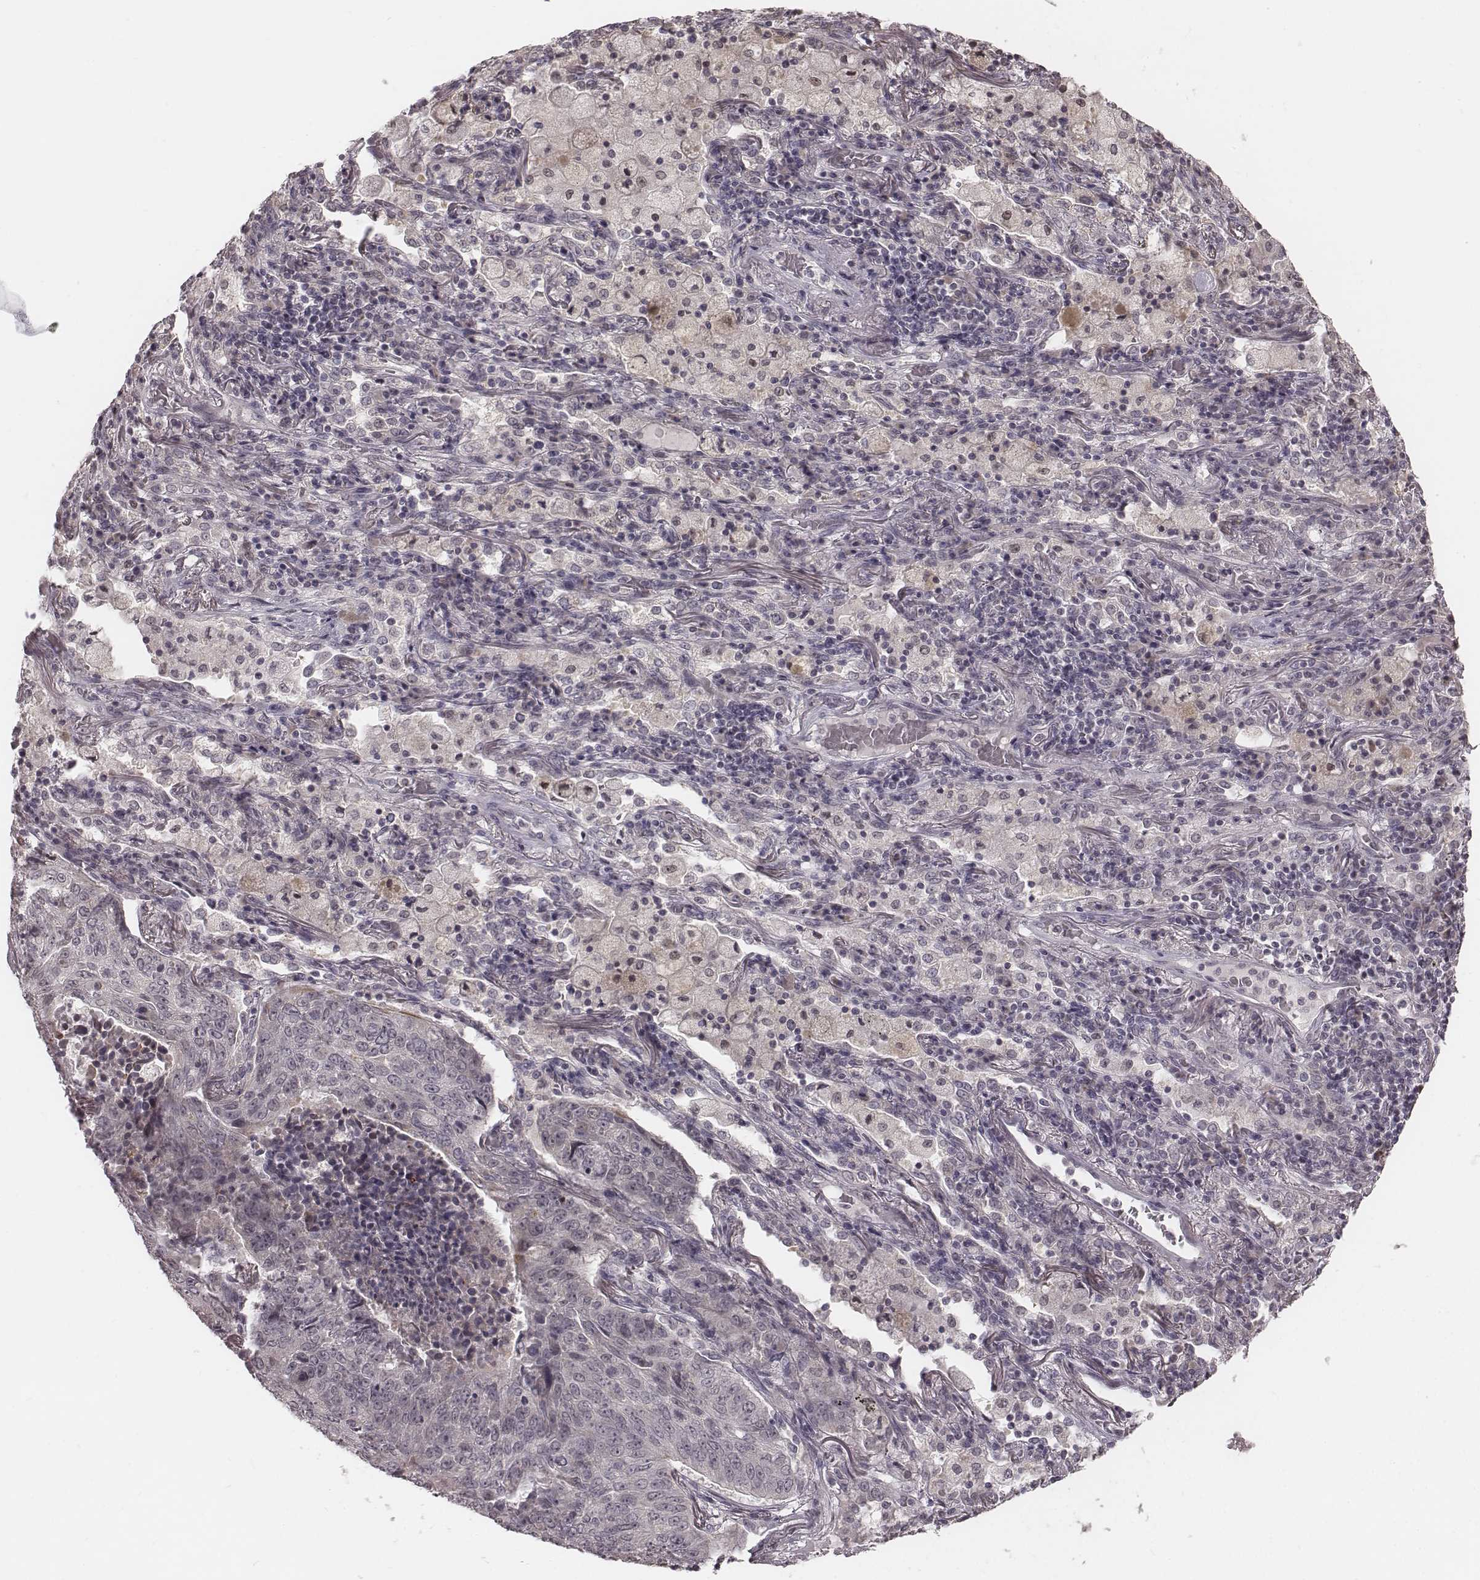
{"staining": {"intensity": "negative", "quantity": "none", "location": "none"}, "tissue": "lung cancer", "cell_type": "Tumor cells", "image_type": "cancer", "snomed": [{"axis": "morphology", "description": "Normal tissue, NOS"}, {"axis": "morphology", "description": "Squamous cell carcinoma, NOS"}, {"axis": "topography", "description": "Bronchus"}, {"axis": "topography", "description": "Lung"}], "caption": "Lung squamous cell carcinoma was stained to show a protein in brown. There is no significant expression in tumor cells.", "gene": "IQCG", "patient": {"sex": "male", "age": 64}}